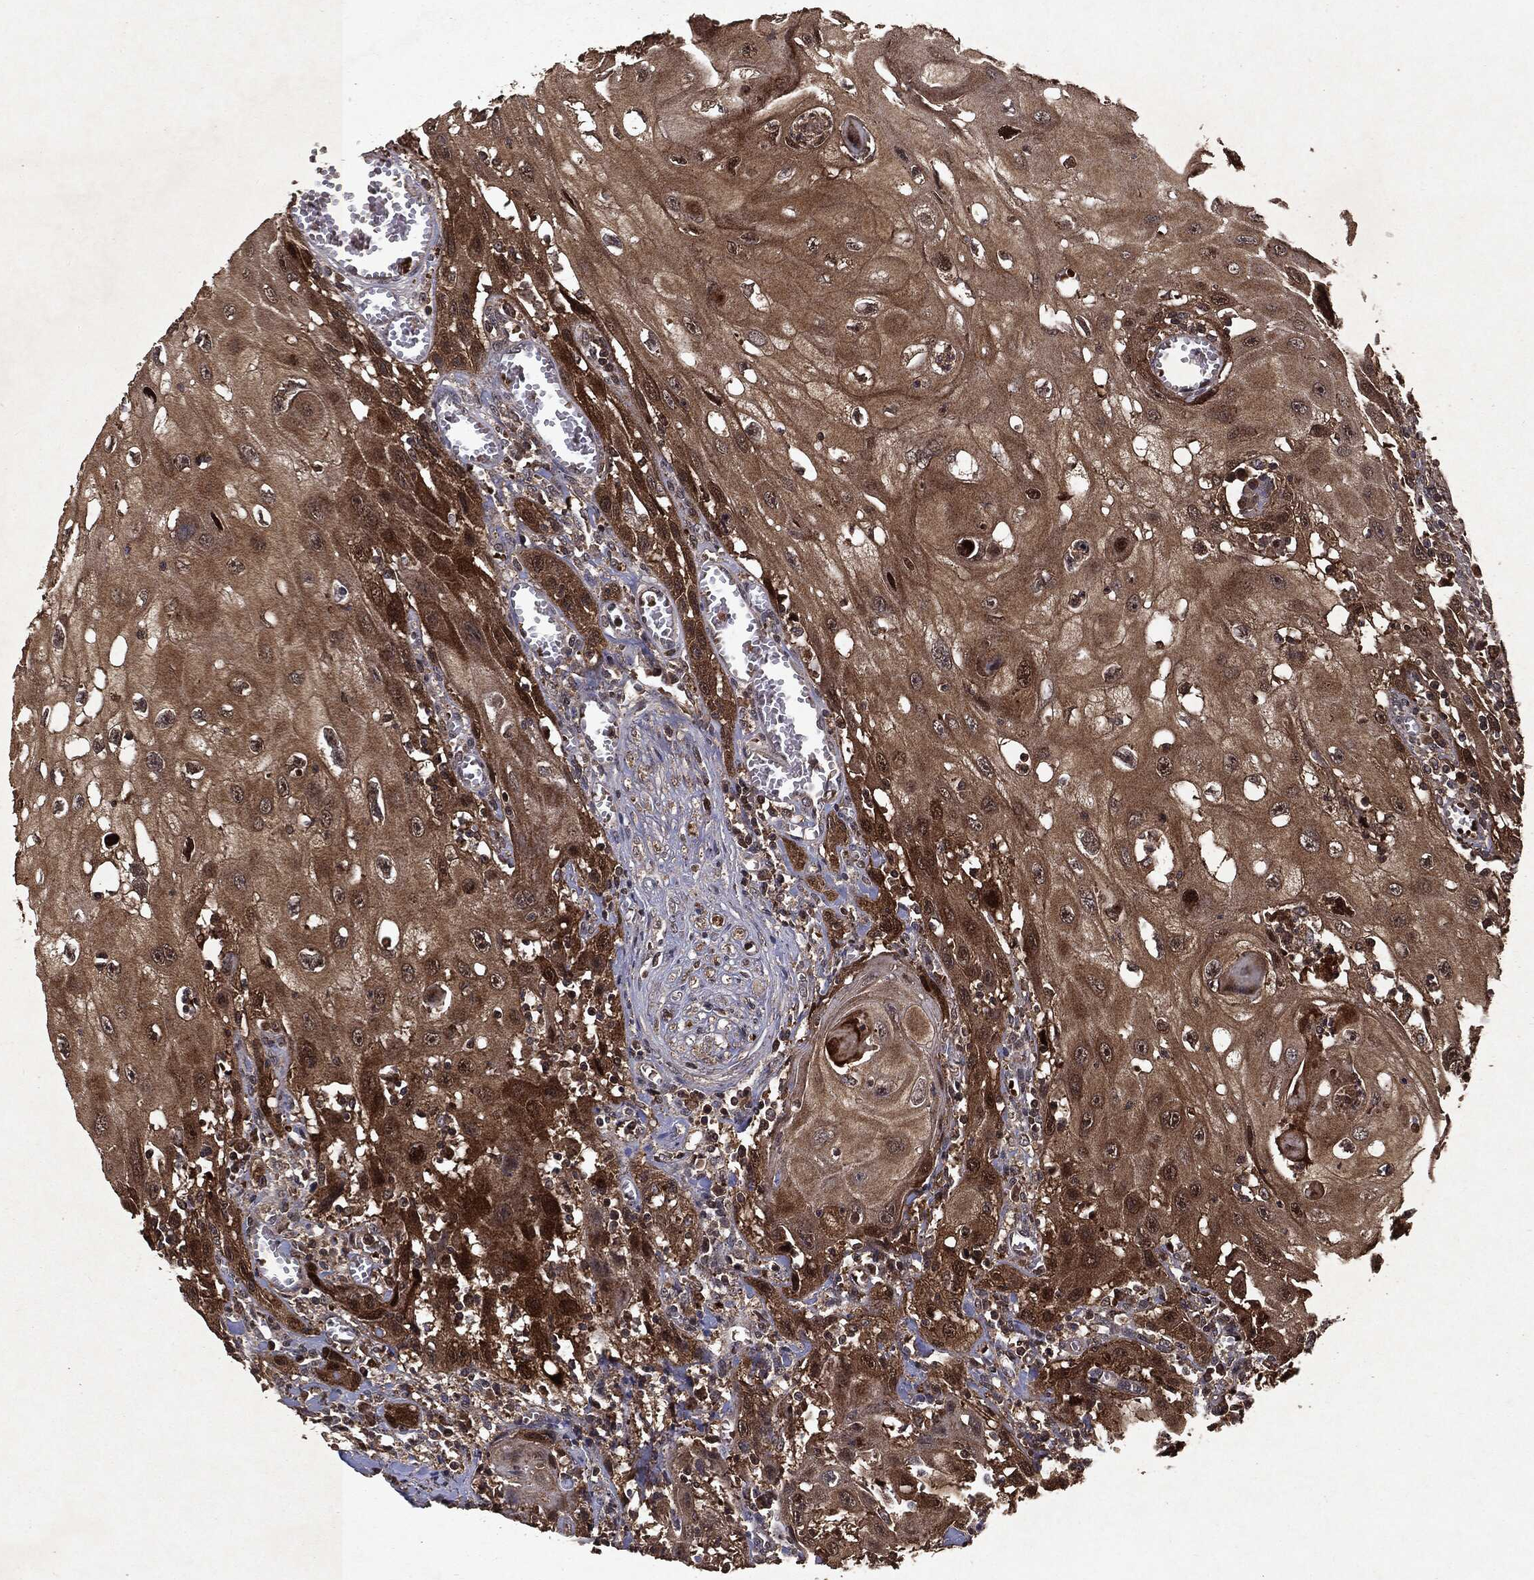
{"staining": {"intensity": "moderate", "quantity": ">75%", "location": "cytoplasmic/membranous"}, "tissue": "head and neck cancer", "cell_type": "Tumor cells", "image_type": "cancer", "snomed": [{"axis": "morphology", "description": "Normal tissue, NOS"}, {"axis": "morphology", "description": "Squamous cell carcinoma, NOS"}, {"axis": "topography", "description": "Oral tissue"}, {"axis": "topography", "description": "Head-Neck"}], "caption": "IHC (DAB) staining of human head and neck cancer reveals moderate cytoplasmic/membranous protein expression in approximately >75% of tumor cells.", "gene": "MTOR", "patient": {"sex": "male", "age": 71}}